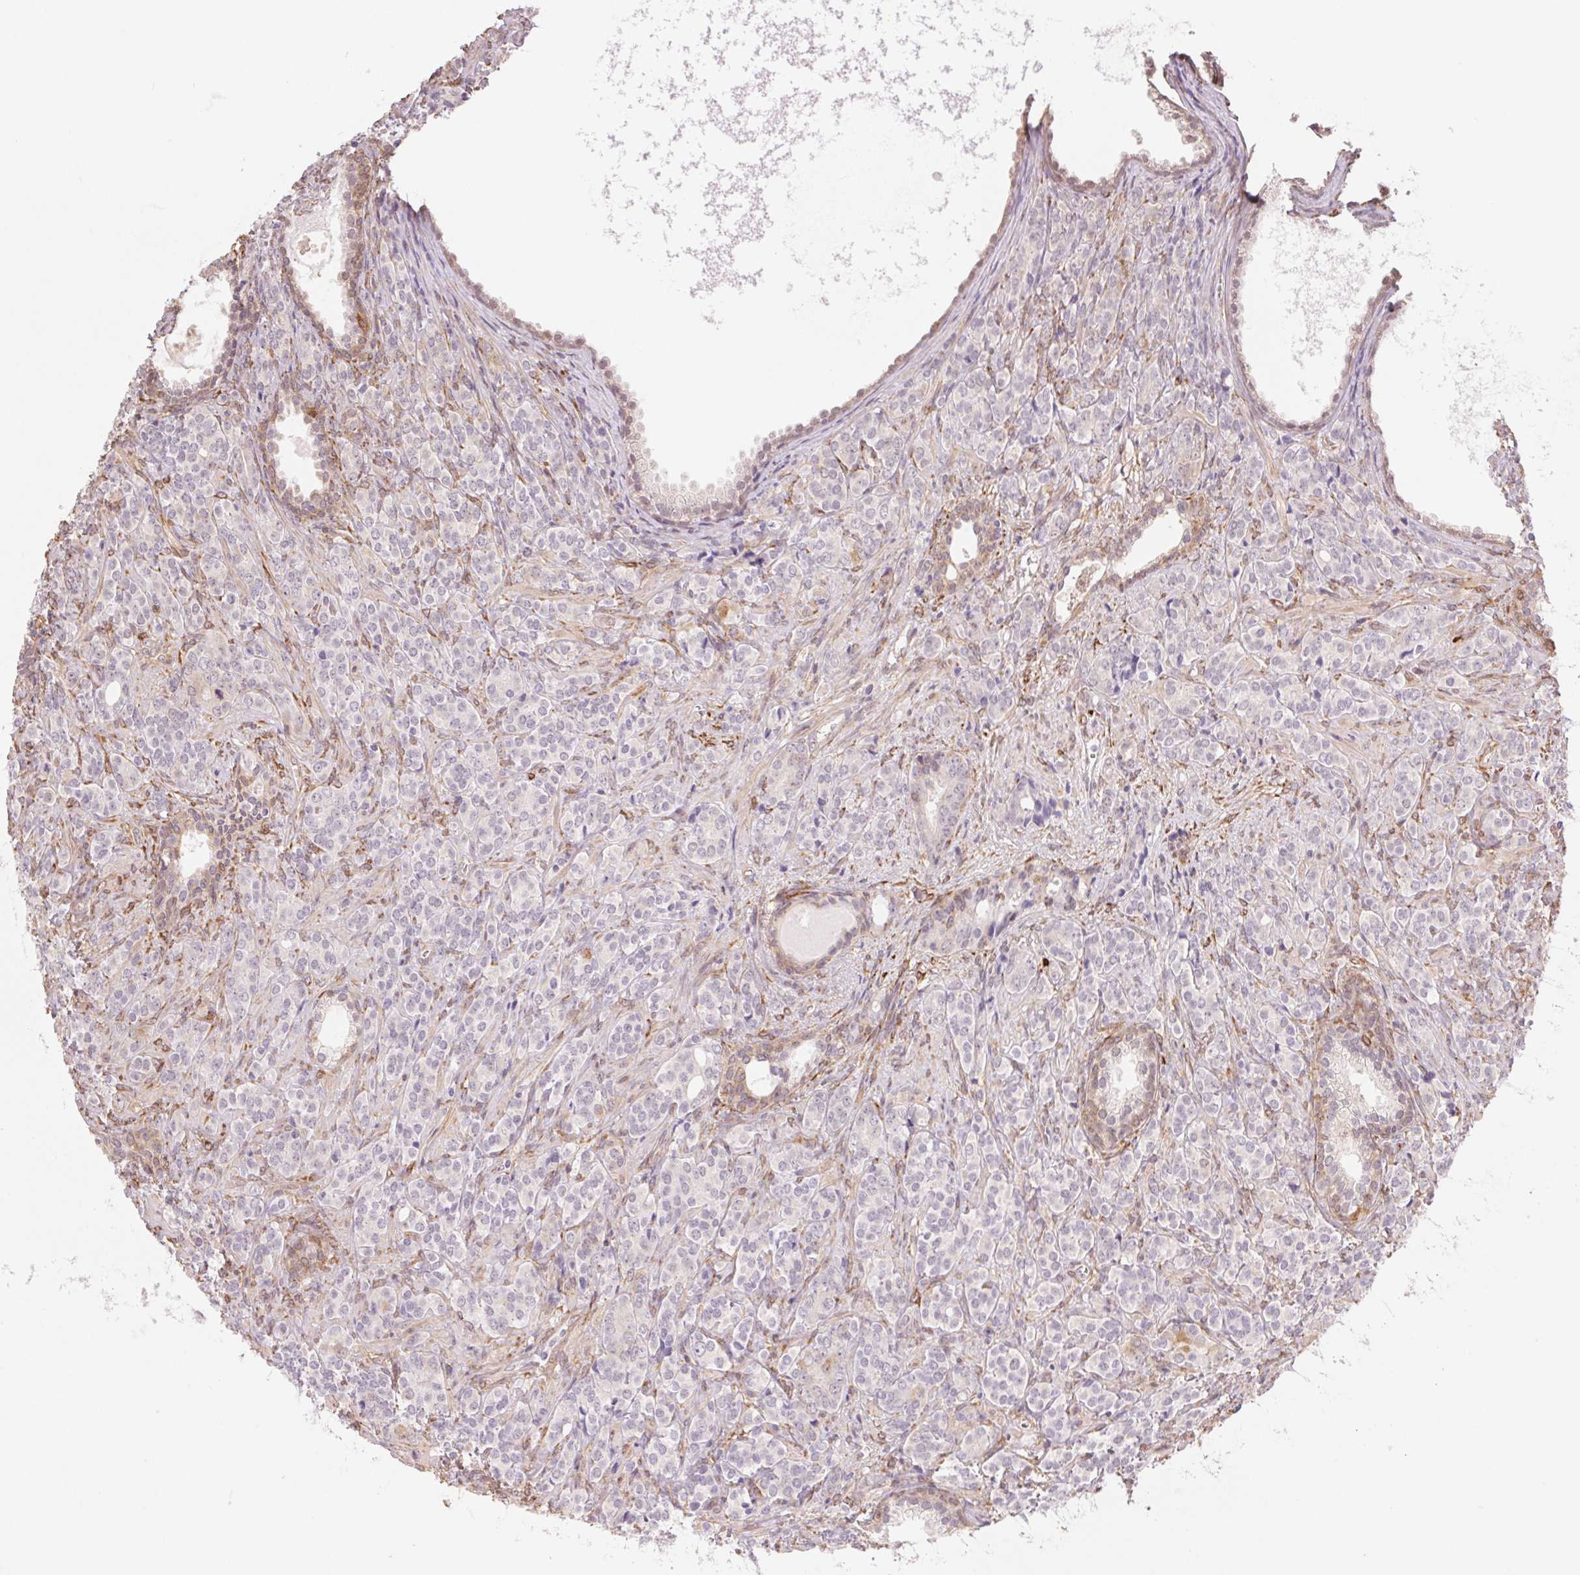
{"staining": {"intensity": "weak", "quantity": "<25%", "location": "cytoplasmic/membranous"}, "tissue": "prostate cancer", "cell_type": "Tumor cells", "image_type": "cancer", "snomed": [{"axis": "morphology", "description": "Adenocarcinoma, High grade"}, {"axis": "topography", "description": "Prostate"}], "caption": "Immunohistochemical staining of human adenocarcinoma (high-grade) (prostate) displays no significant expression in tumor cells. (Brightfield microscopy of DAB immunohistochemistry (IHC) at high magnification).", "gene": "FKBP10", "patient": {"sex": "male", "age": 84}}